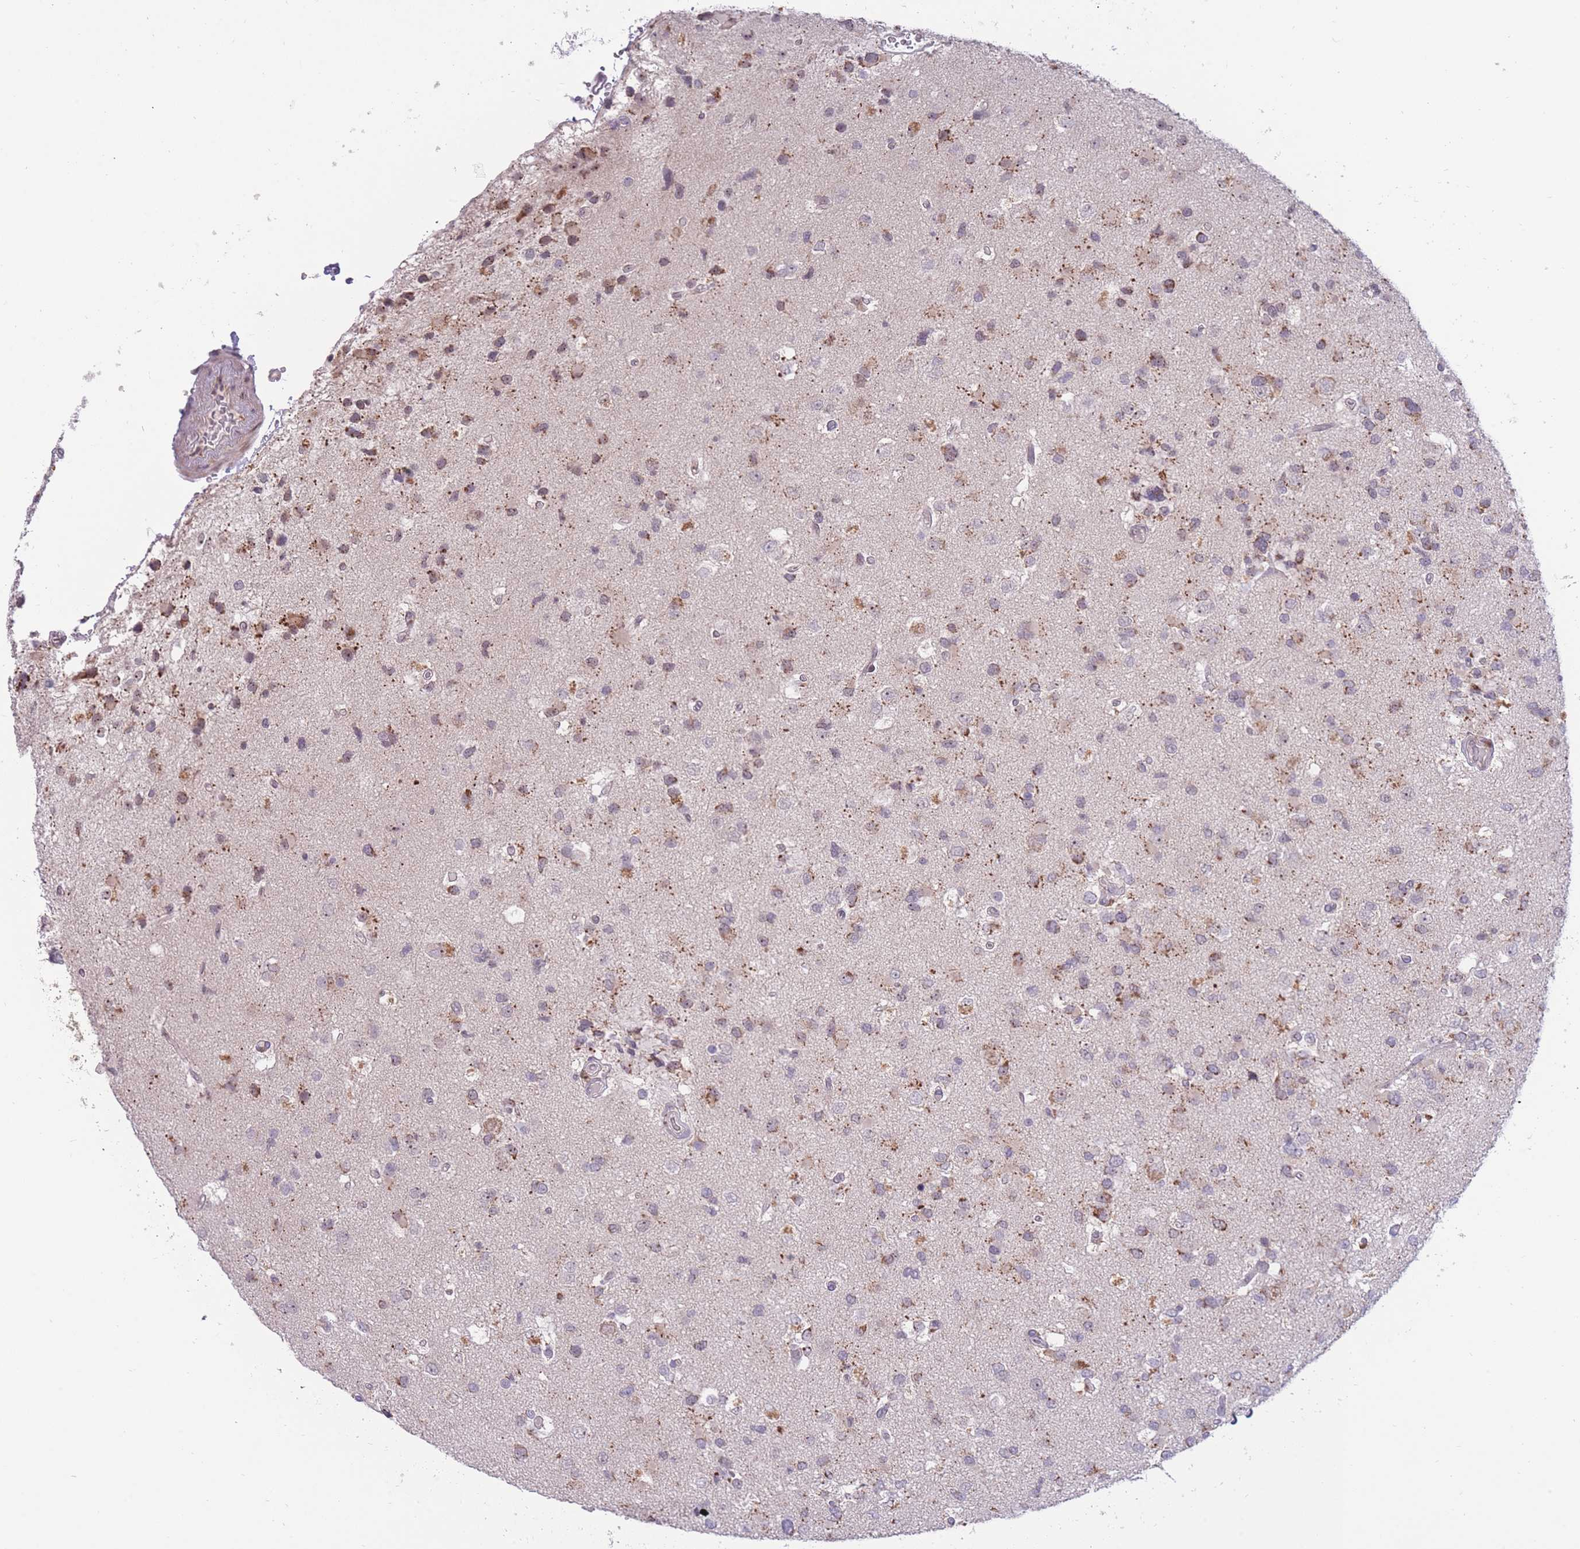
{"staining": {"intensity": "moderate", "quantity": "<25%", "location": "cytoplasmic/membranous,nuclear"}, "tissue": "glioma", "cell_type": "Tumor cells", "image_type": "cancer", "snomed": [{"axis": "morphology", "description": "Glioma, malignant, High grade"}, {"axis": "topography", "description": "Brain"}], "caption": "Malignant glioma (high-grade) stained for a protein (brown) reveals moderate cytoplasmic/membranous and nuclear positive positivity in approximately <25% of tumor cells.", "gene": "MCIDAS", "patient": {"sex": "male", "age": 53}}